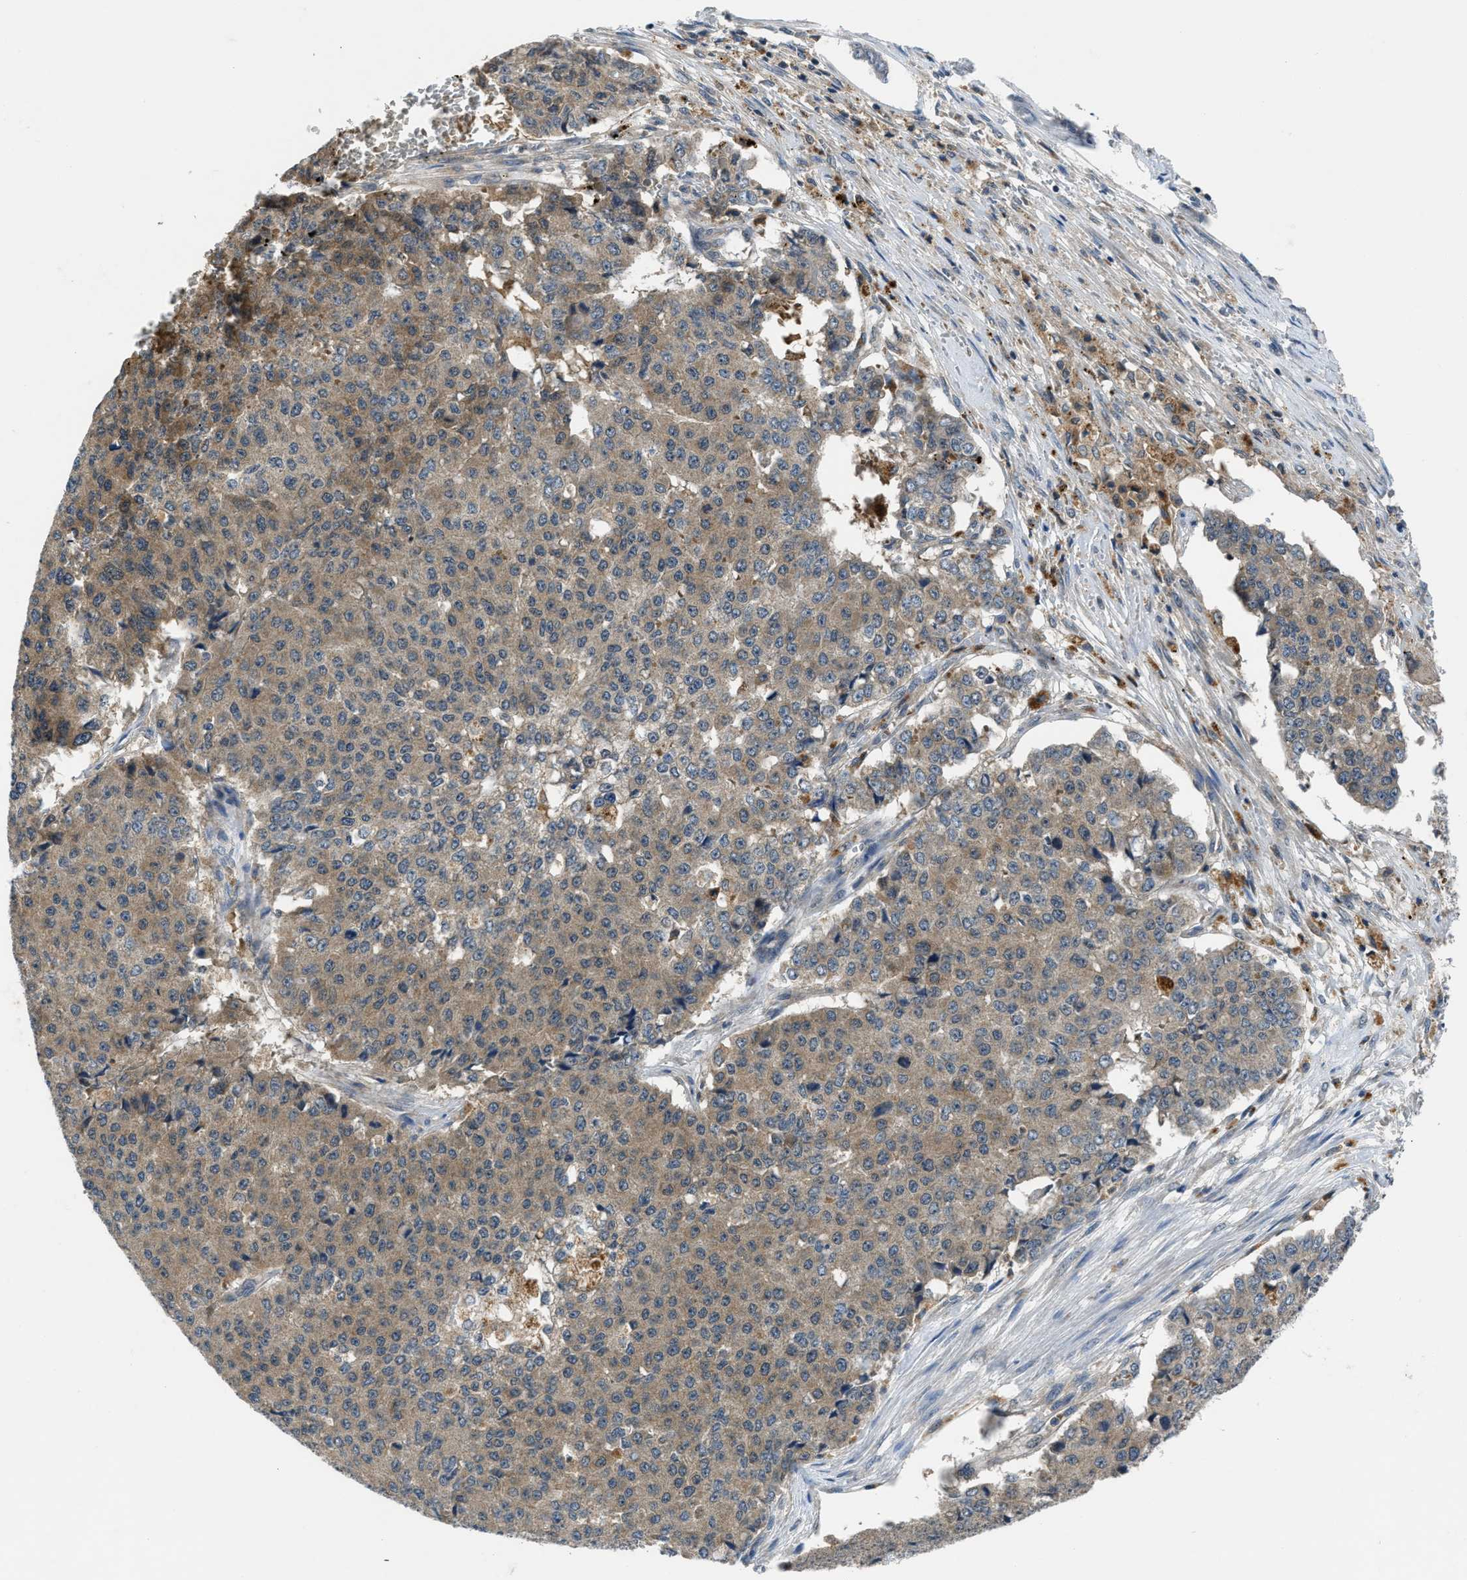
{"staining": {"intensity": "moderate", "quantity": ">75%", "location": "cytoplasmic/membranous"}, "tissue": "pancreatic cancer", "cell_type": "Tumor cells", "image_type": "cancer", "snomed": [{"axis": "morphology", "description": "Adenocarcinoma, NOS"}, {"axis": "topography", "description": "Pancreas"}], "caption": "A brown stain shows moderate cytoplasmic/membranous staining of a protein in human pancreatic cancer tumor cells.", "gene": "PDE7A", "patient": {"sex": "male", "age": 50}}